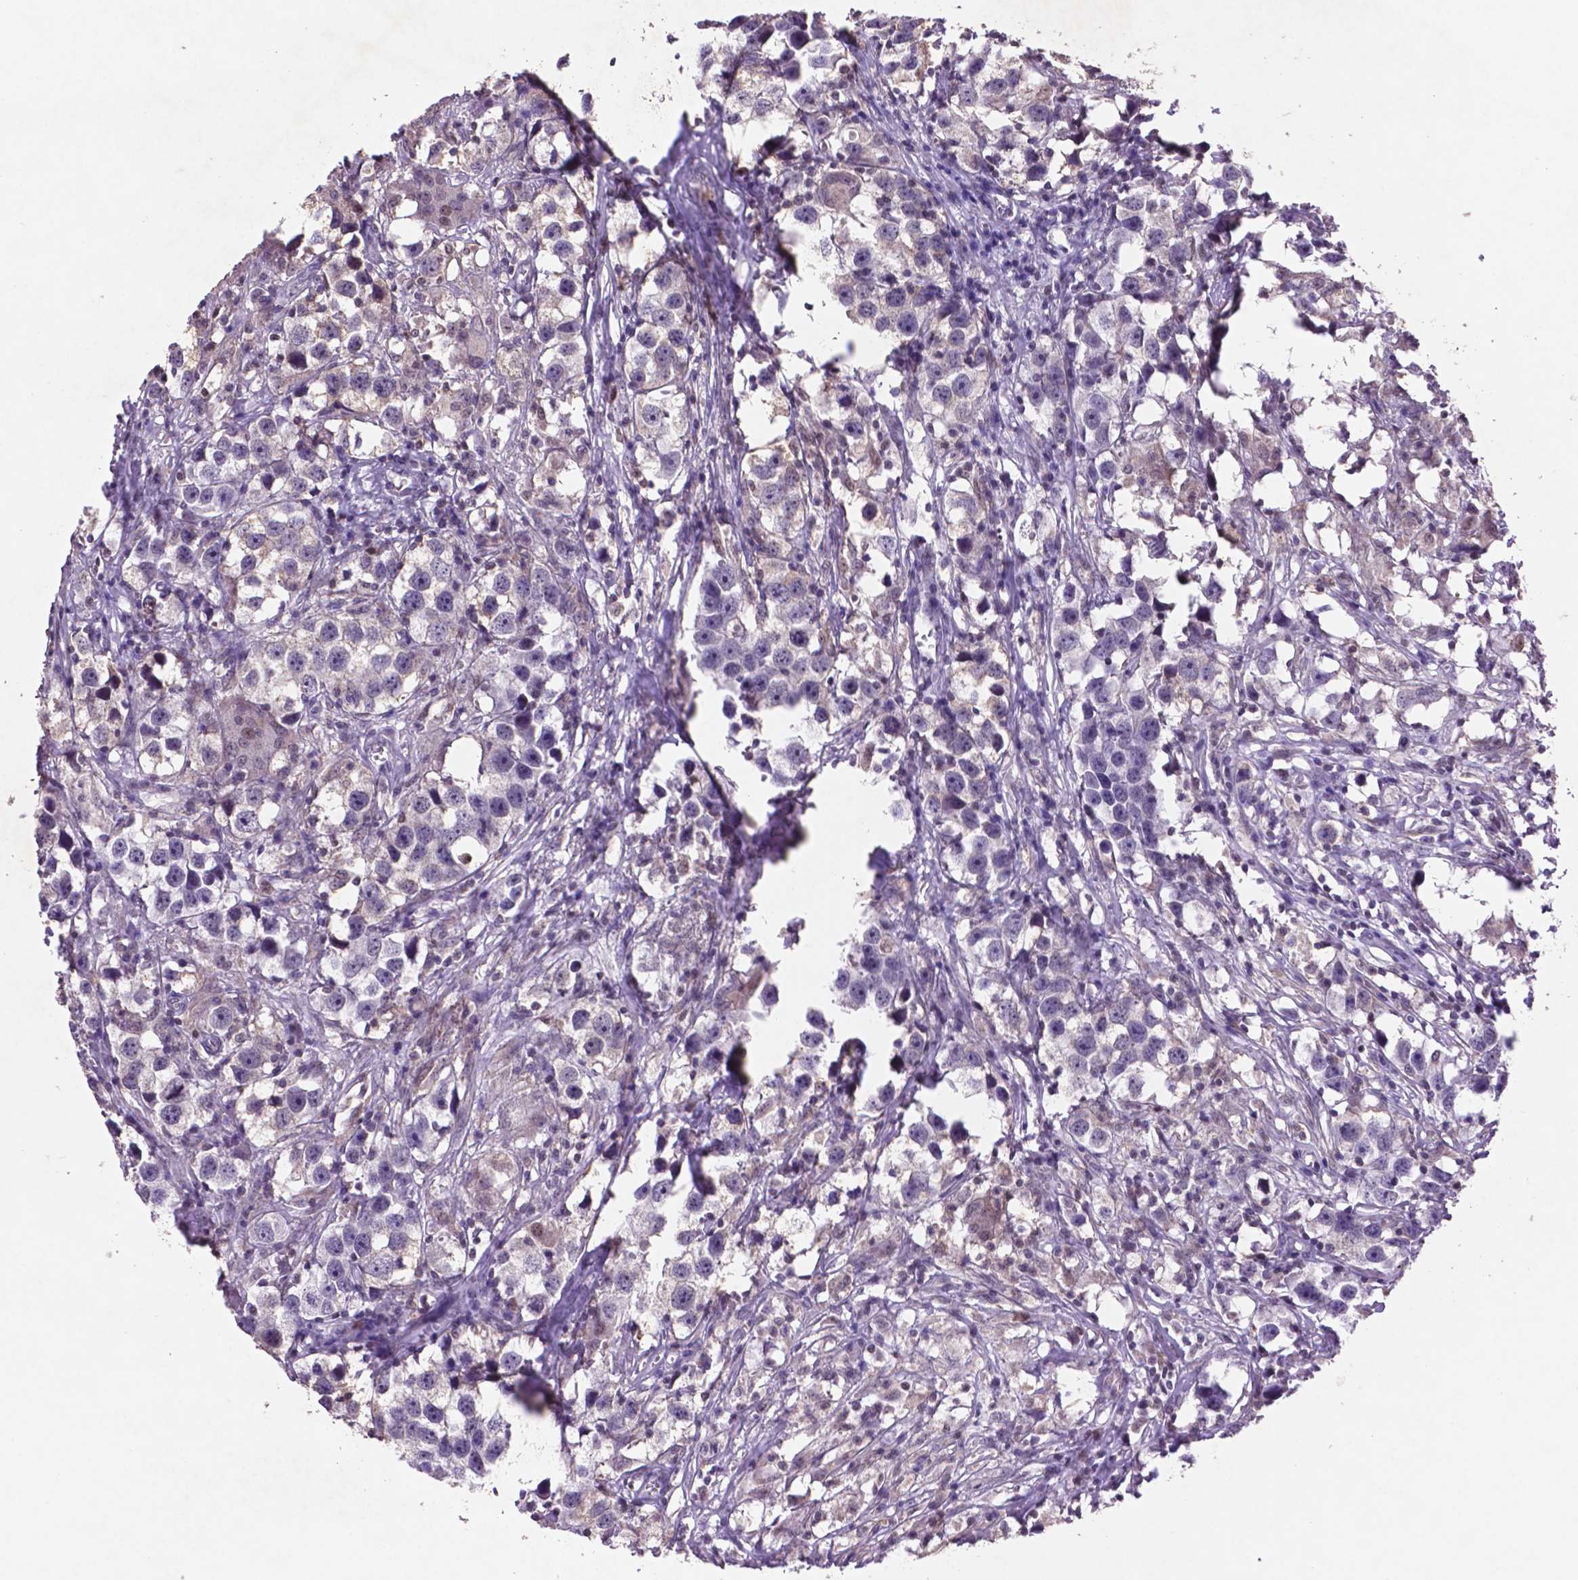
{"staining": {"intensity": "negative", "quantity": "none", "location": "none"}, "tissue": "testis cancer", "cell_type": "Tumor cells", "image_type": "cancer", "snomed": [{"axis": "morphology", "description": "Seminoma, NOS"}, {"axis": "topography", "description": "Testis"}], "caption": "The IHC photomicrograph has no significant expression in tumor cells of testis cancer (seminoma) tissue.", "gene": "GLRX", "patient": {"sex": "male", "age": 49}}